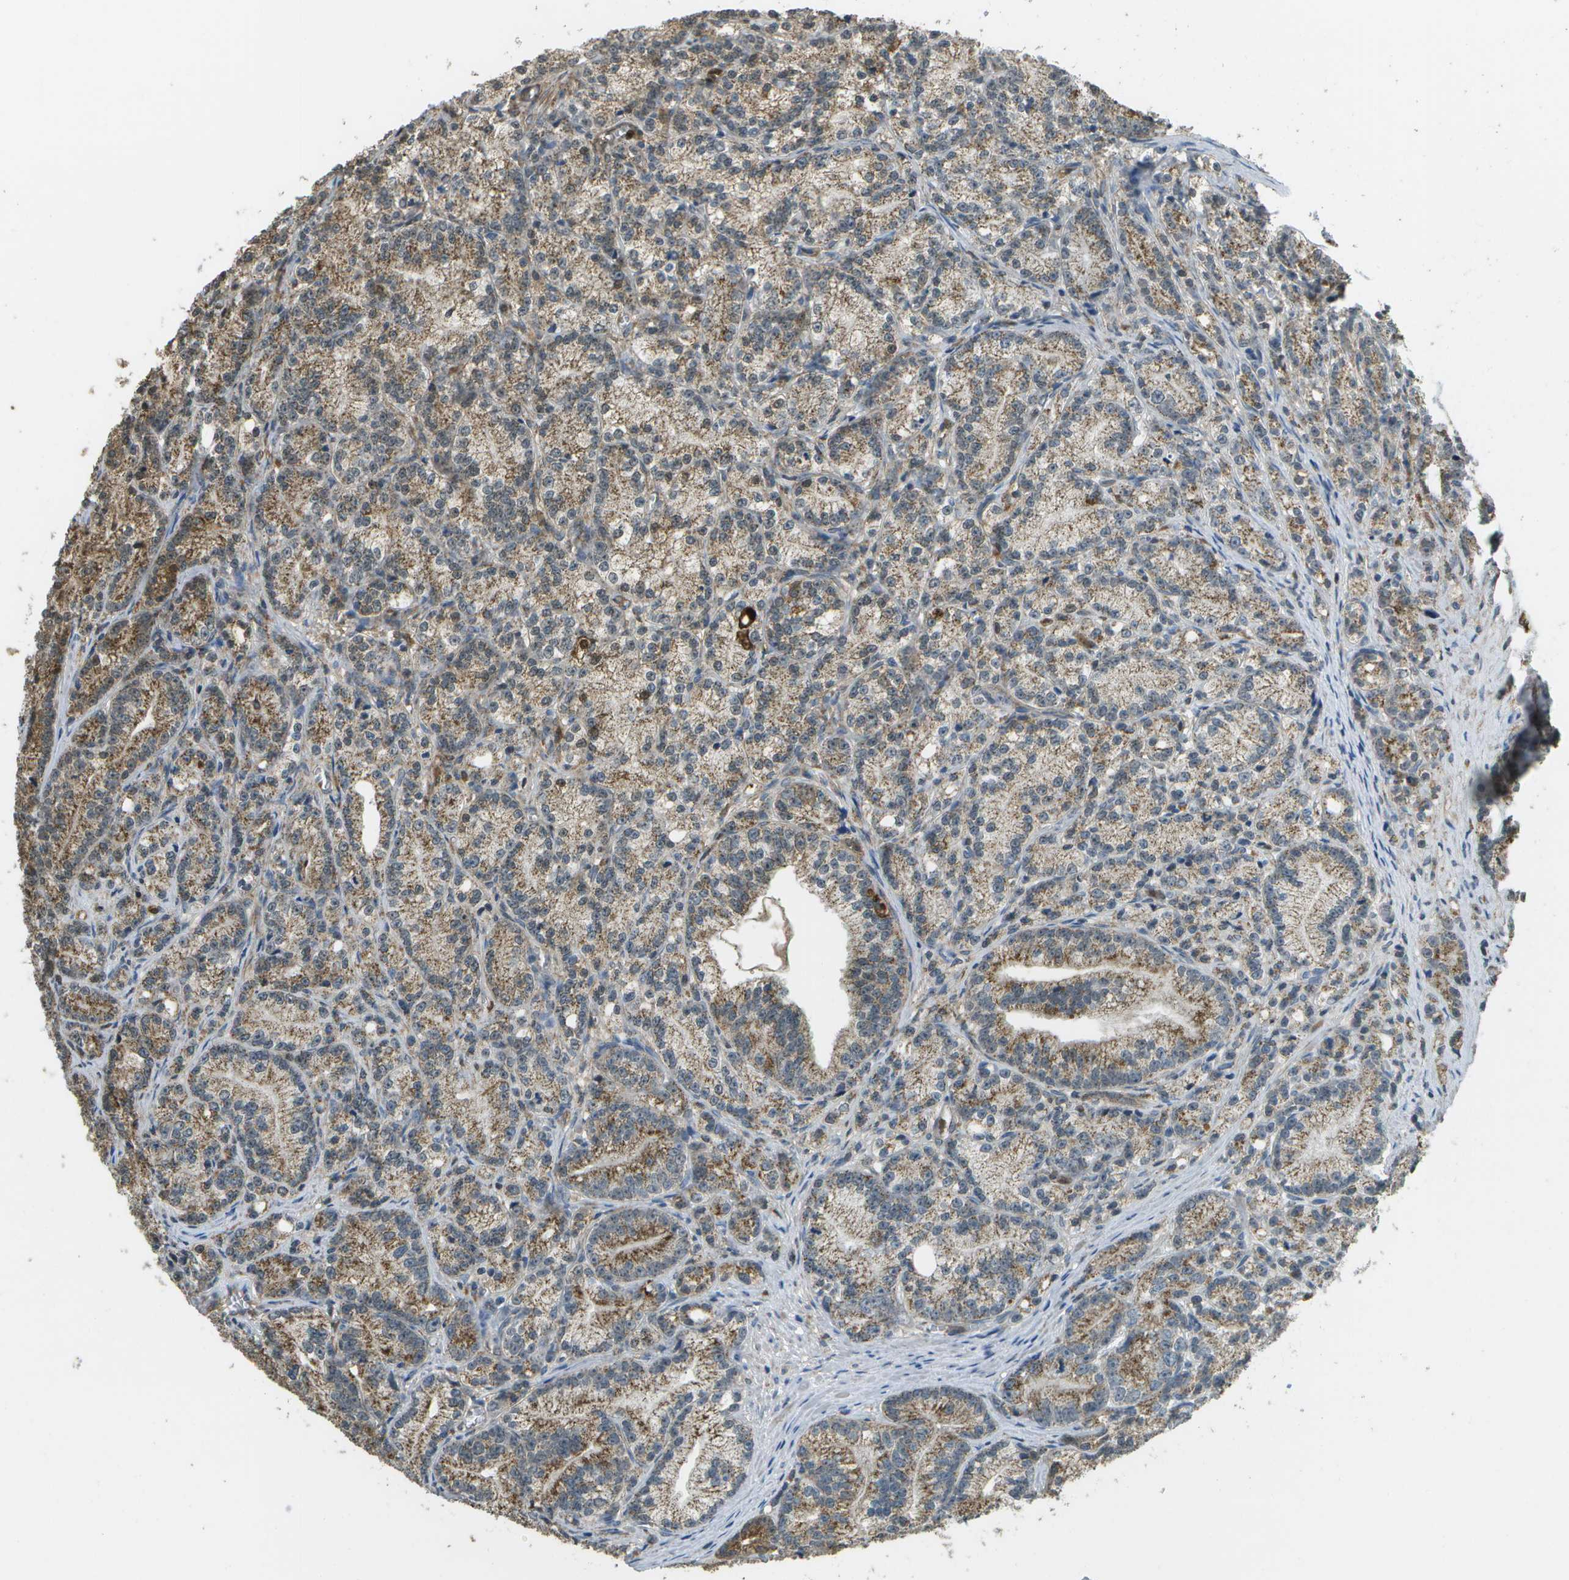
{"staining": {"intensity": "moderate", "quantity": ">75%", "location": "cytoplasmic/membranous"}, "tissue": "prostate cancer", "cell_type": "Tumor cells", "image_type": "cancer", "snomed": [{"axis": "morphology", "description": "Adenocarcinoma, Low grade"}, {"axis": "topography", "description": "Prostate"}], "caption": "High-power microscopy captured an immunohistochemistry (IHC) histopathology image of prostate adenocarcinoma (low-grade), revealing moderate cytoplasmic/membranous staining in approximately >75% of tumor cells.", "gene": "CACHD1", "patient": {"sex": "male", "age": 89}}